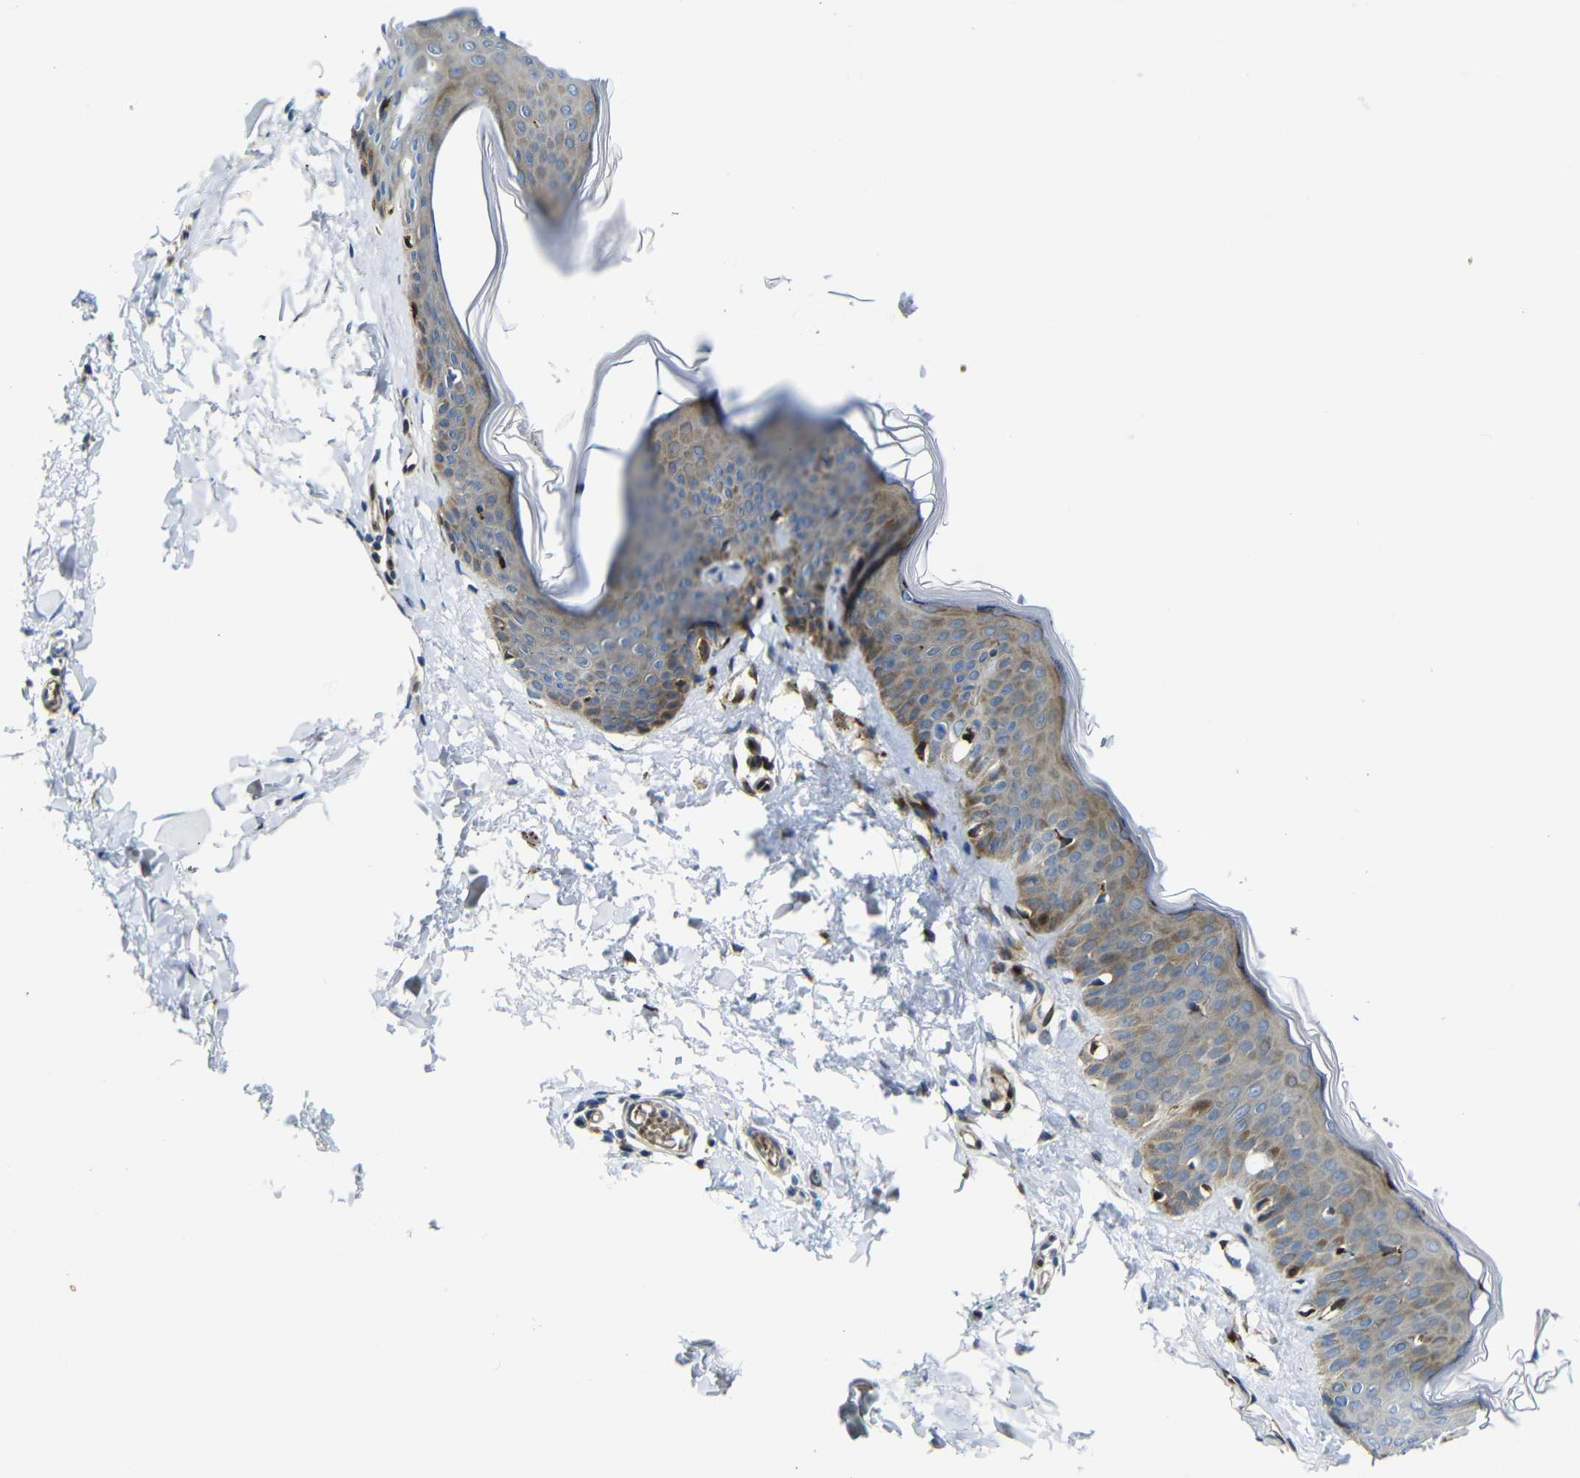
{"staining": {"intensity": "moderate", "quantity": ">75%", "location": "cytoplasmic/membranous"}, "tissue": "skin", "cell_type": "Fibroblasts", "image_type": "normal", "snomed": [{"axis": "morphology", "description": "Normal tissue, NOS"}, {"axis": "topography", "description": "Skin"}], "caption": "Protein staining shows moderate cytoplasmic/membranous positivity in approximately >75% of fibroblasts in unremarkable skin. The protein is stained brown, and the nuclei are stained in blue (DAB (3,3'-diaminobenzidine) IHC with brightfield microscopy, high magnification).", "gene": "PARP14", "patient": {"sex": "female", "age": 17}}